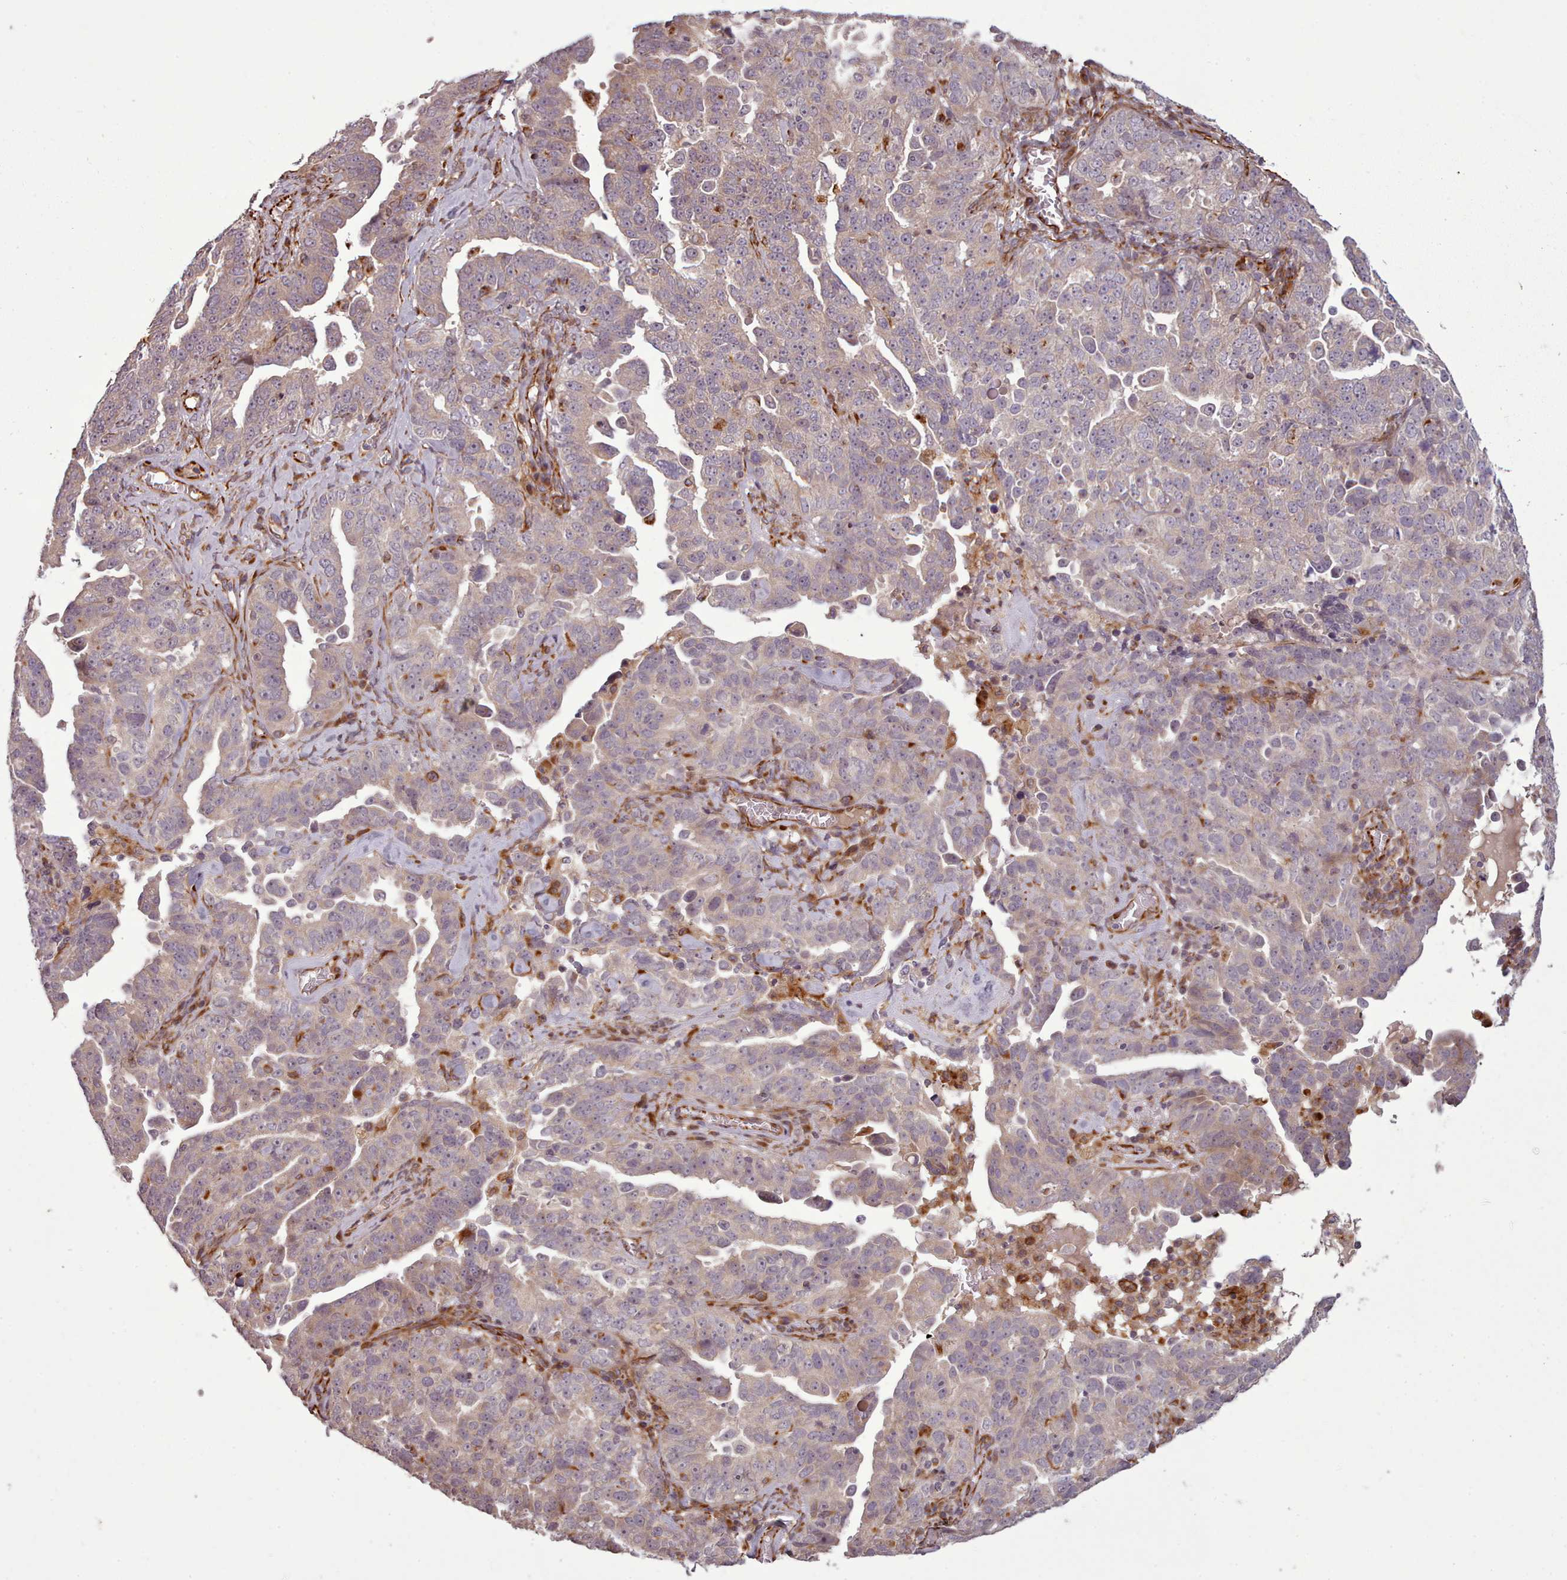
{"staining": {"intensity": "negative", "quantity": "none", "location": "none"}, "tissue": "ovarian cancer", "cell_type": "Tumor cells", "image_type": "cancer", "snomed": [{"axis": "morphology", "description": "Carcinoma, endometroid"}, {"axis": "topography", "description": "Ovary"}], "caption": "DAB immunohistochemical staining of human endometroid carcinoma (ovarian) reveals no significant staining in tumor cells.", "gene": "GBGT1", "patient": {"sex": "female", "age": 62}}